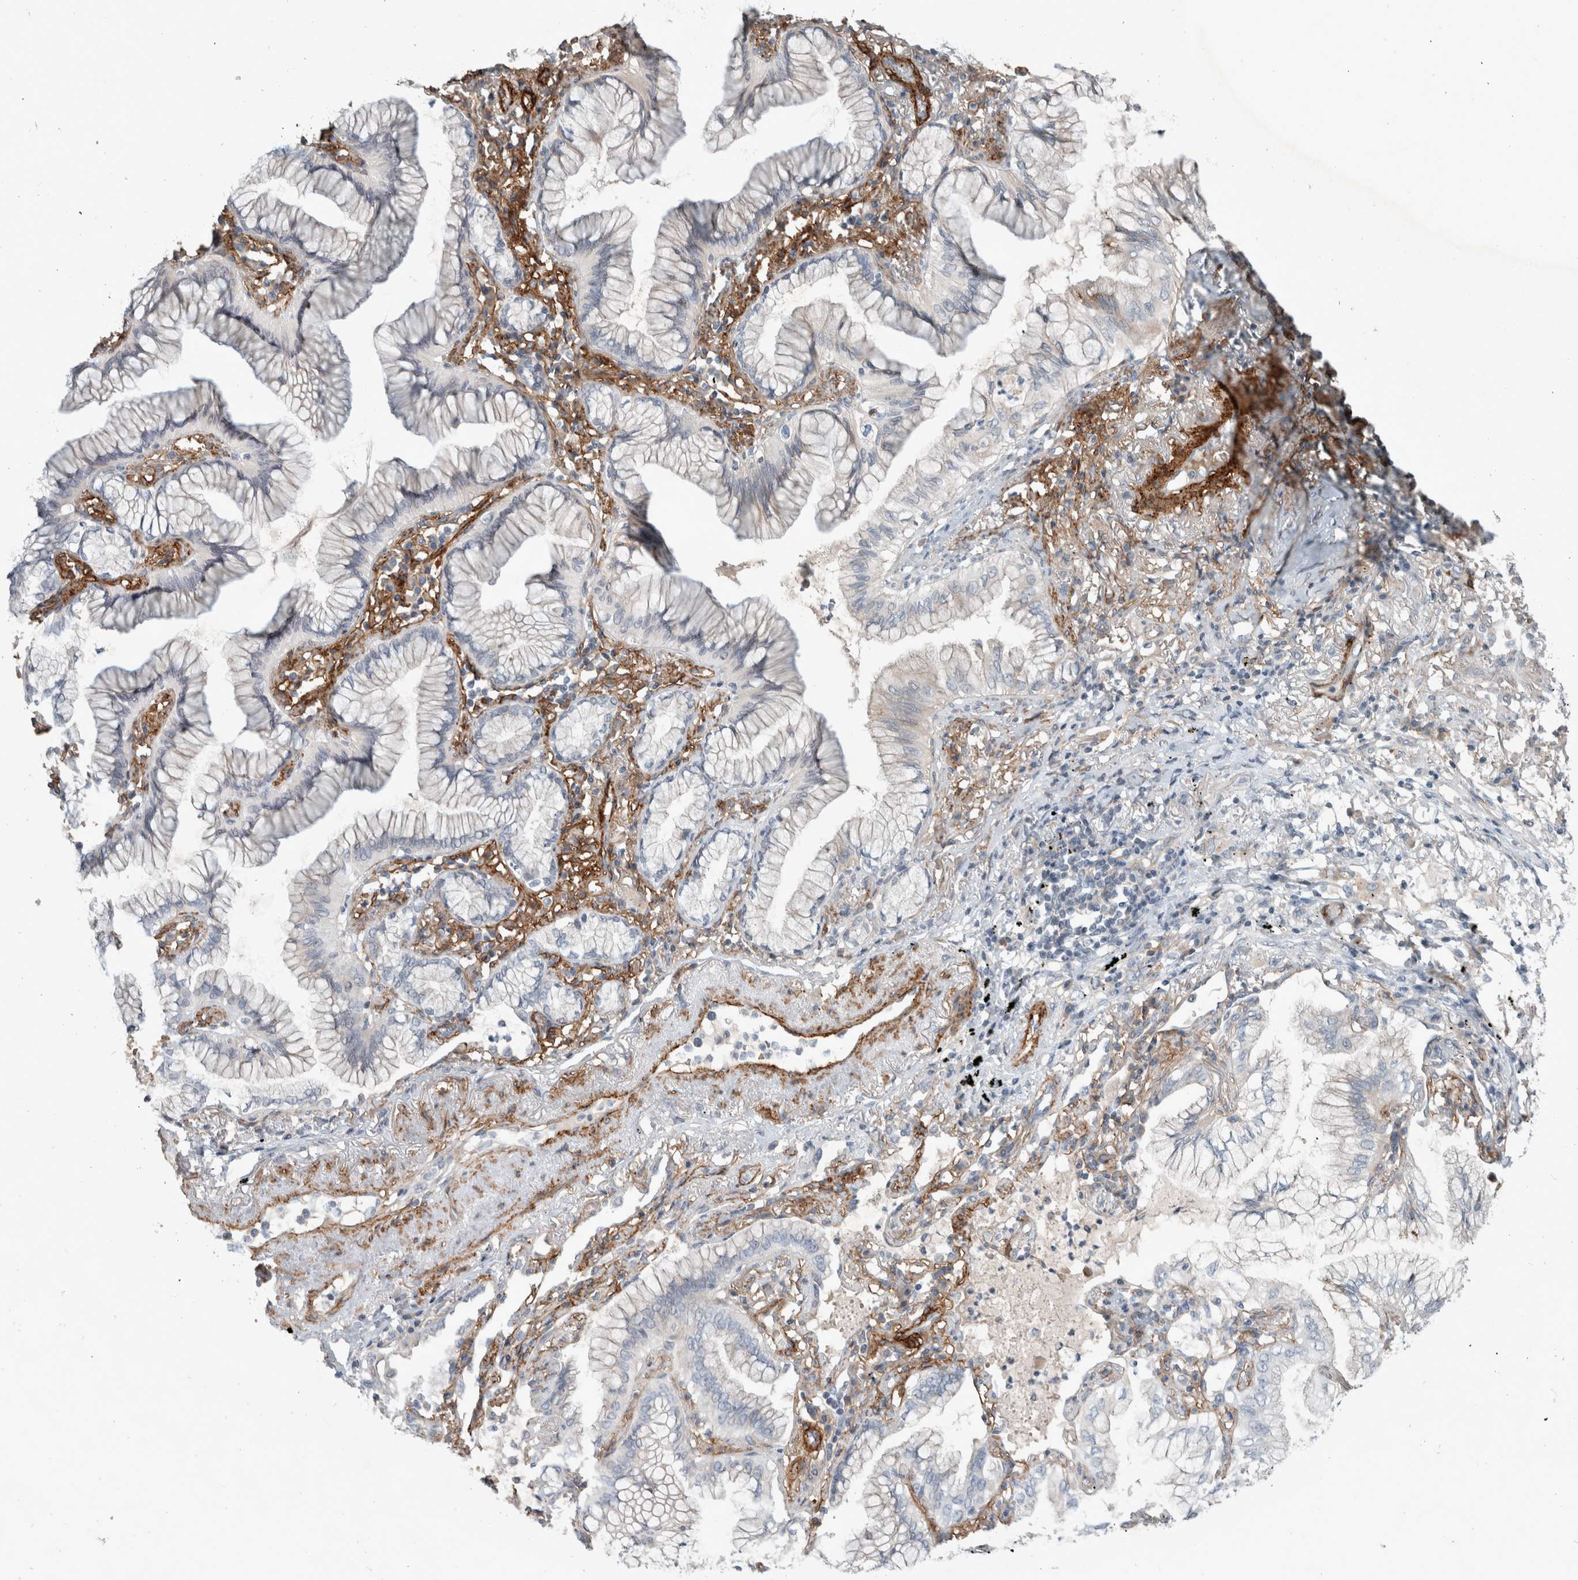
{"staining": {"intensity": "negative", "quantity": "none", "location": "none"}, "tissue": "lung cancer", "cell_type": "Tumor cells", "image_type": "cancer", "snomed": [{"axis": "morphology", "description": "Adenocarcinoma, NOS"}, {"axis": "topography", "description": "Lung"}], "caption": "Tumor cells are negative for brown protein staining in lung cancer.", "gene": "JADE2", "patient": {"sex": "female", "age": 70}}